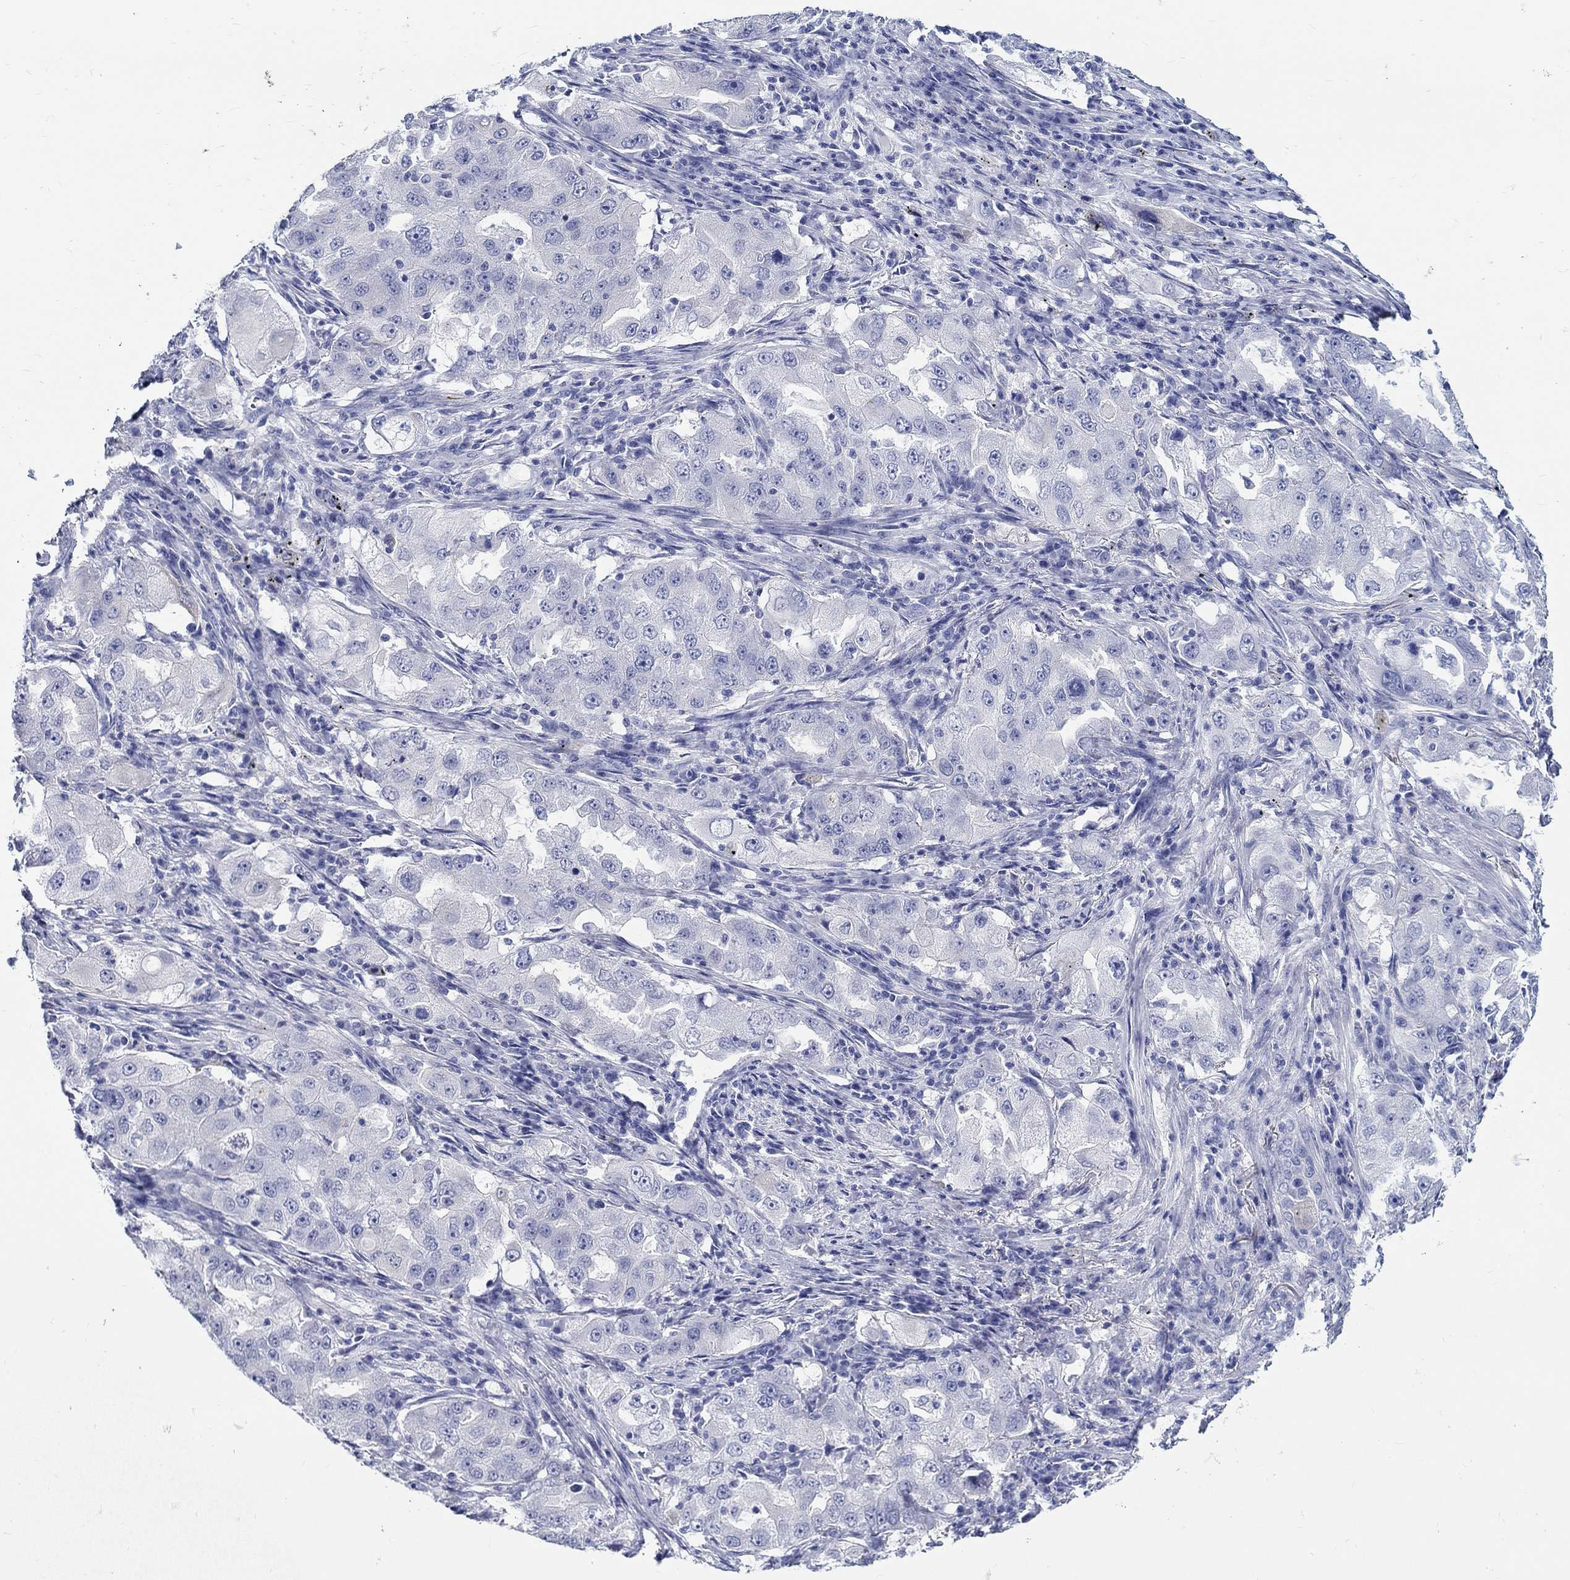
{"staining": {"intensity": "negative", "quantity": "none", "location": "none"}, "tissue": "lung cancer", "cell_type": "Tumor cells", "image_type": "cancer", "snomed": [{"axis": "morphology", "description": "Adenocarcinoma, NOS"}, {"axis": "topography", "description": "Lung"}], "caption": "High magnification brightfield microscopy of lung adenocarcinoma stained with DAB (brown) and counterstained with hematoxylin (blue): tumor cells show no significant staining.", "gene": "RD3L", "patient": {"sex": "female", "age": 61}}